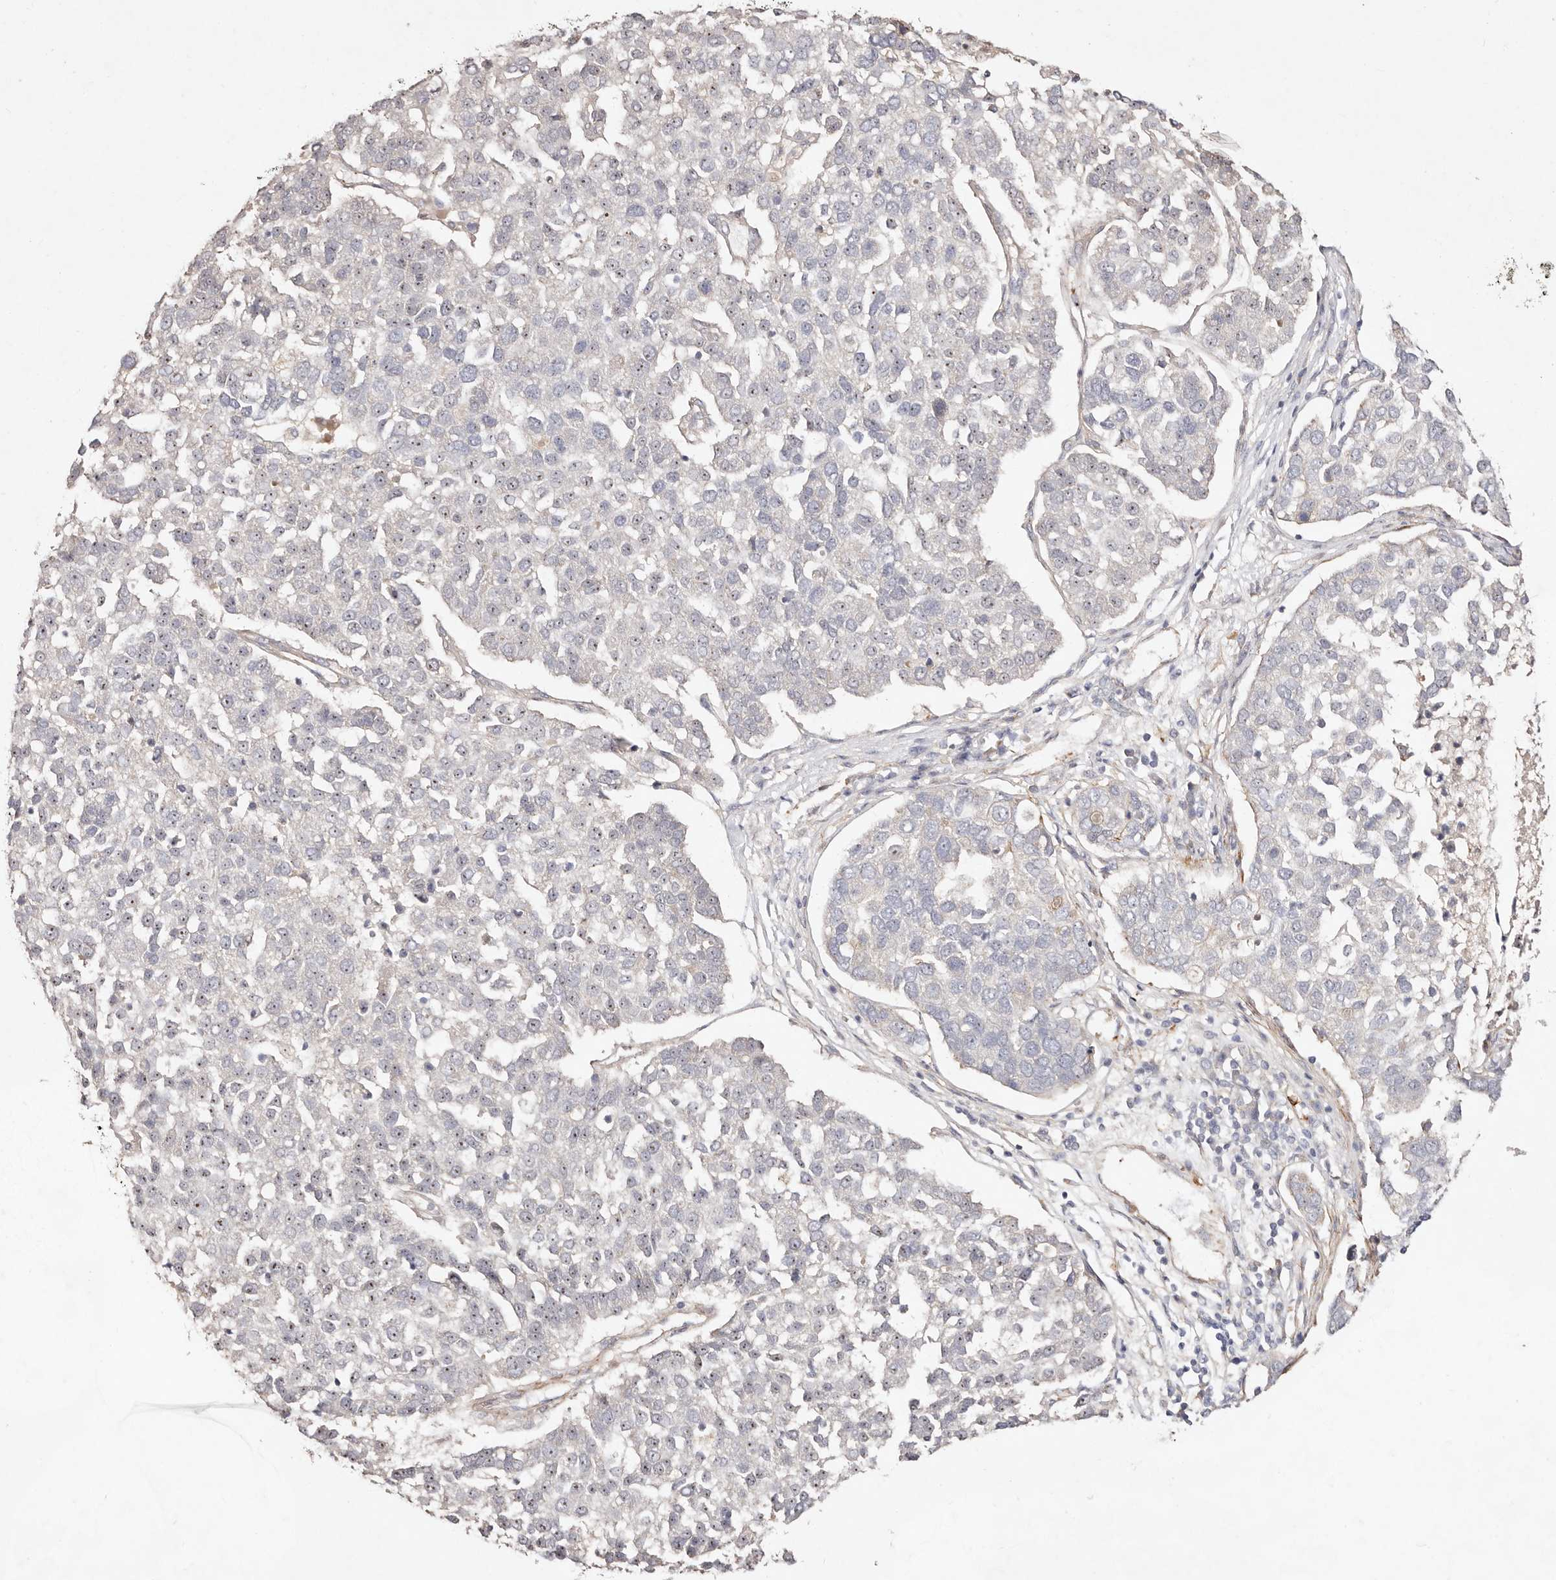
{"staining": {"intensity": "negative", "quantity": "none", "location": "none"}, "tissue": "pancreatic cancer", "cell_type": "Tumor cells", "image_type": "cancer", "snomed": [{"axis": "morphology", "description": "Adenocarcinoma, NOS"}, {"axis": "topography", "description": "Pancreas"}], "caption": "Pancreatic cancer (adenocarcinoma) was stained to show a protein in brown. There is no significant positivity in tumor cells.", "gene": "MTMR11", "patient": {"sex": "female", "age": 61}}